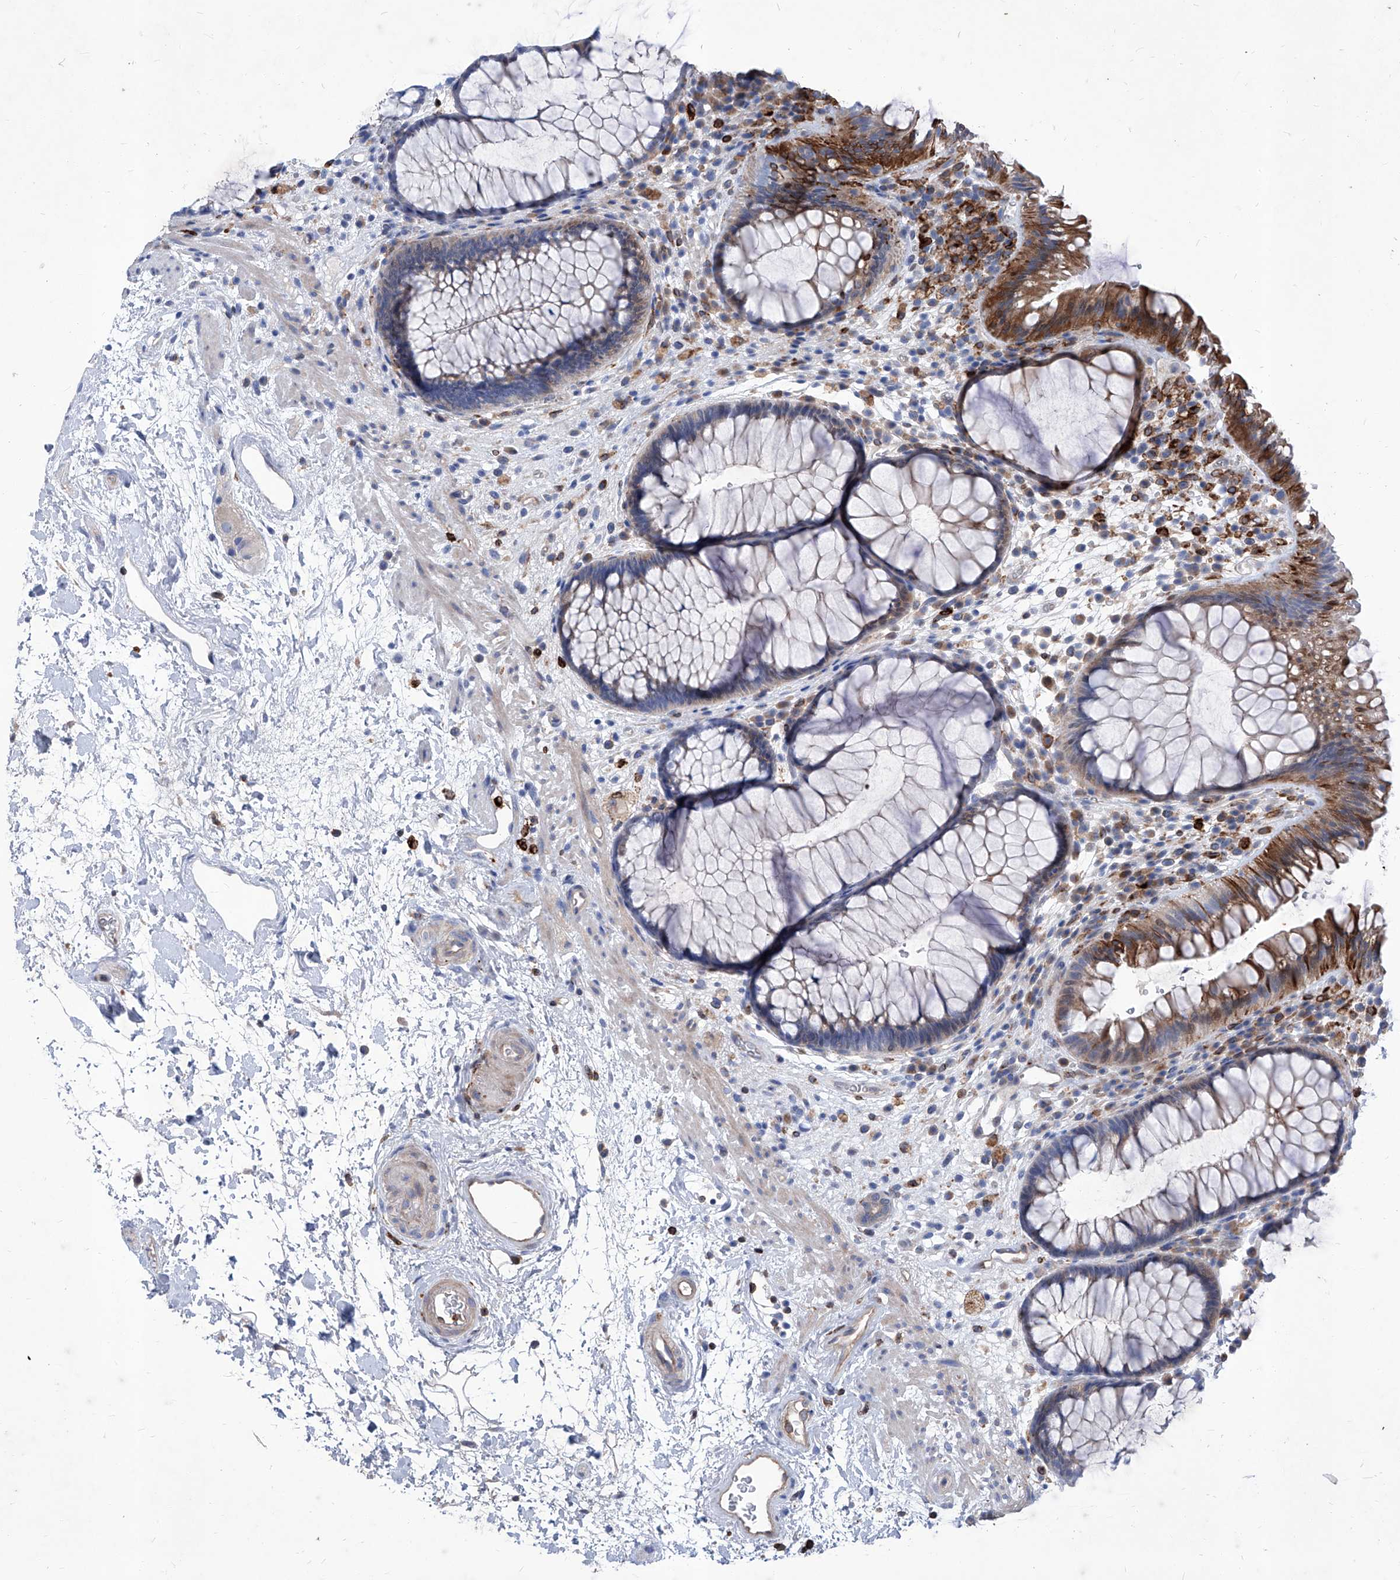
{"staining": {"intensity": "strong", "quantity": "<25%", "location": "cytoplasmic/membranous"}, "tissue": "rectum", "cell_type": "Glandular cells", "image_type": "normal", "snomed": [{"axis": "morphology", "description": "Normal tissue, NOS"}, {"axis": "topography", "description": "Rectum"}], "caption": "Immunohistochemical staining of unremarkable rectum demonstrates strong cytoplasmic/membranous protein staining in about <25% of glandular cells.", "gene": "UBOX5", "patient": {"sex": "male", "age": 51}}